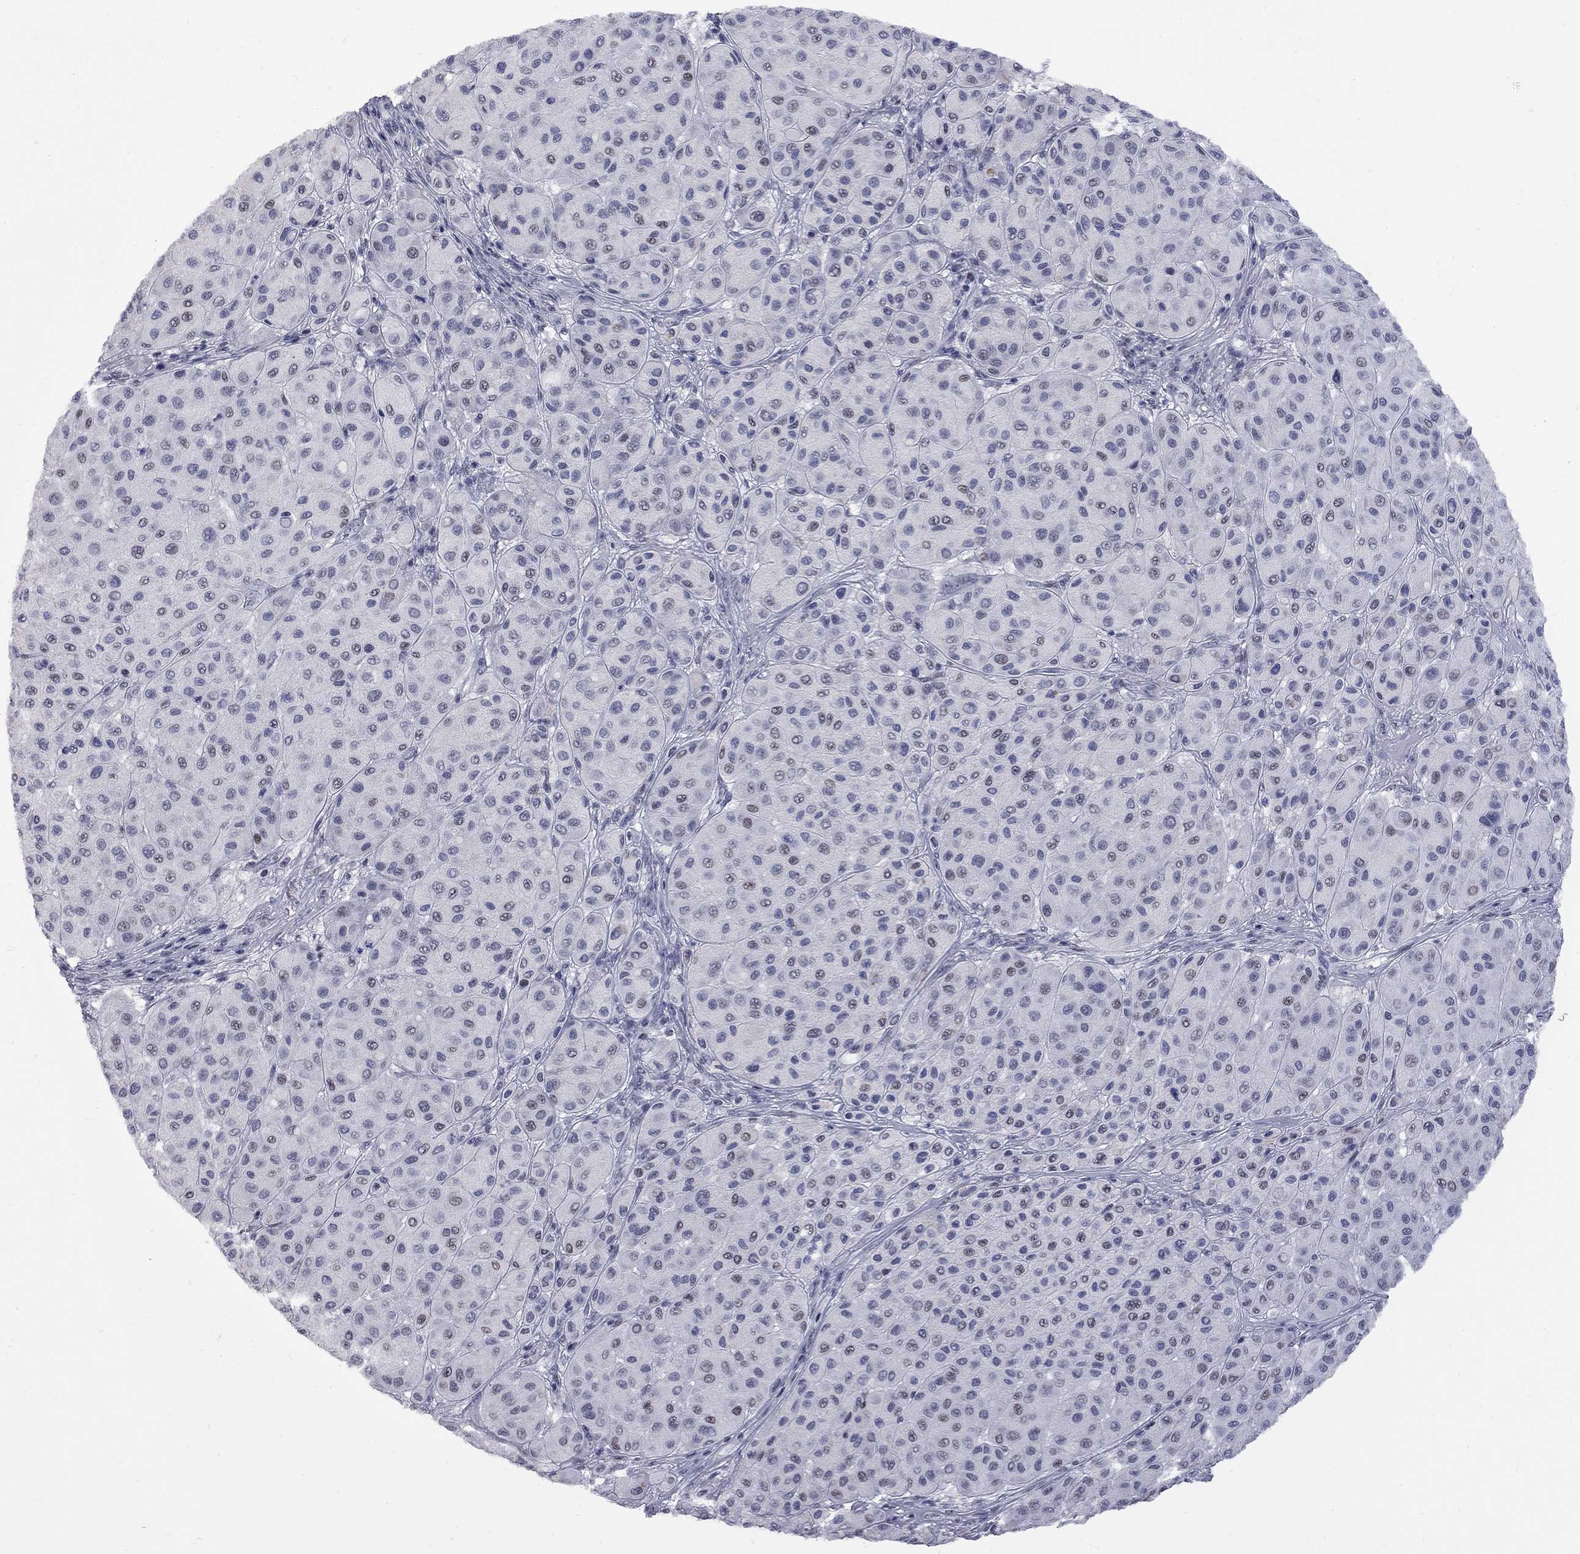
{"staining": {"intensity": "weak", "quantity": "<25%", "location": "nuclear"}, "tissue": "melanoma", "cell_type": "Tumor cells", "image_type": "cancer", "snomed": [{"axis": "morphology", "description": "Malignant melanoma, Metastatic site"}, {"axis": "topography", "description": "Smooth muscle"}], "caption": "Tumor cells show no significant staining in malignant melanoma (metastatic site). The staining is performed using DAB (3,3'-diaminobenzidine) brown chromogen with nuclei counter-stained in using hematoxylin.", "gene": "ZNF154", "patient": {"sex": "male", "age": 41}}